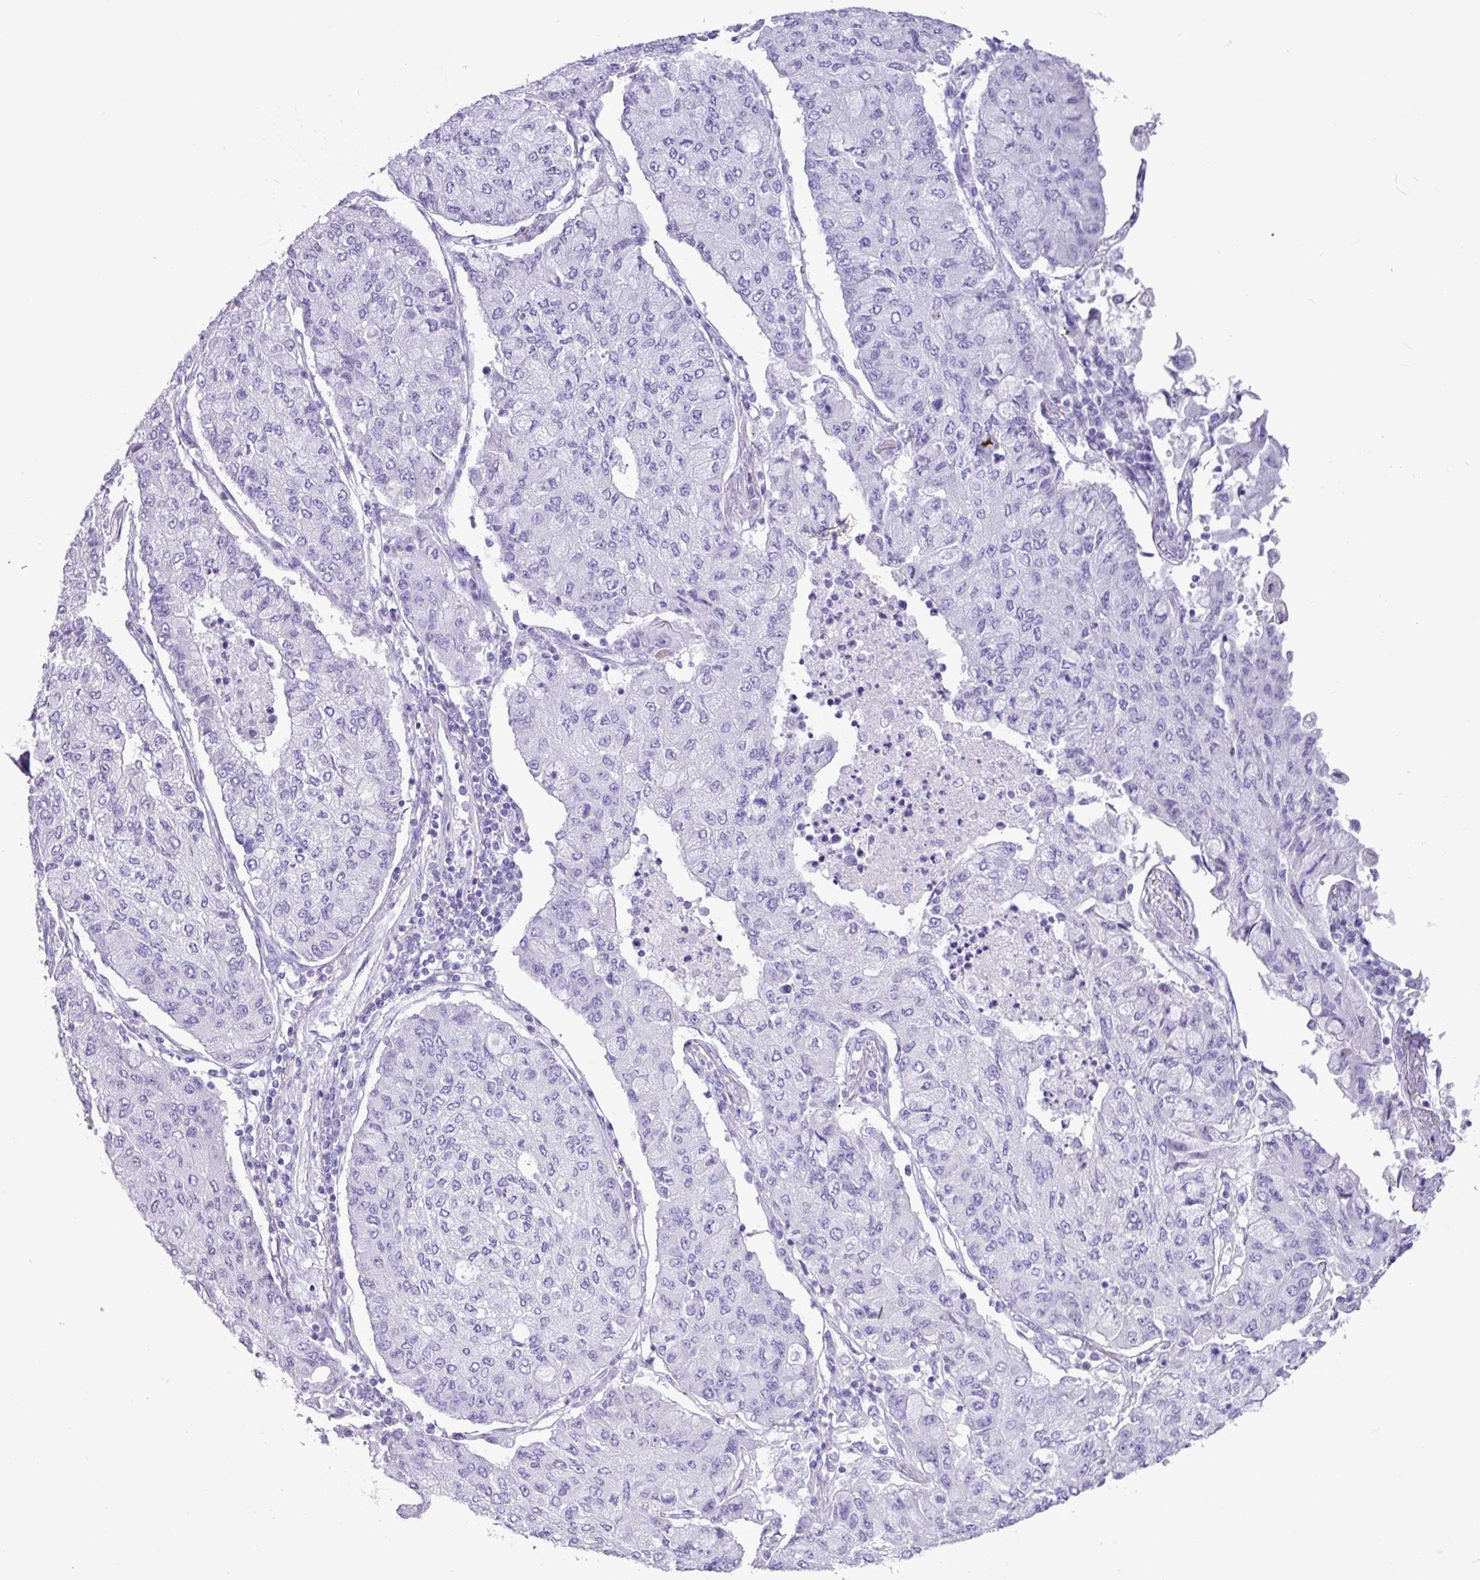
{"staining": {"intensity": "negative", "quantity": "none", "location": "none"}, "tissue": "lung cancer", "cell_type": "Tumor cells", "image_type": "cancer", "snomed": [{"axis": "morphology", "description": "Squamous cell carcinoma, NOS"}, {"axis": "topography", "description": "Lung"}], "caption": "This is an immunohistochemistry (IHC) image of human lung squamous cell carcinoma. There is no expression in tumor cells.", "gene": "CKMT2", "patient": {"sex": "male", "age": 74}}